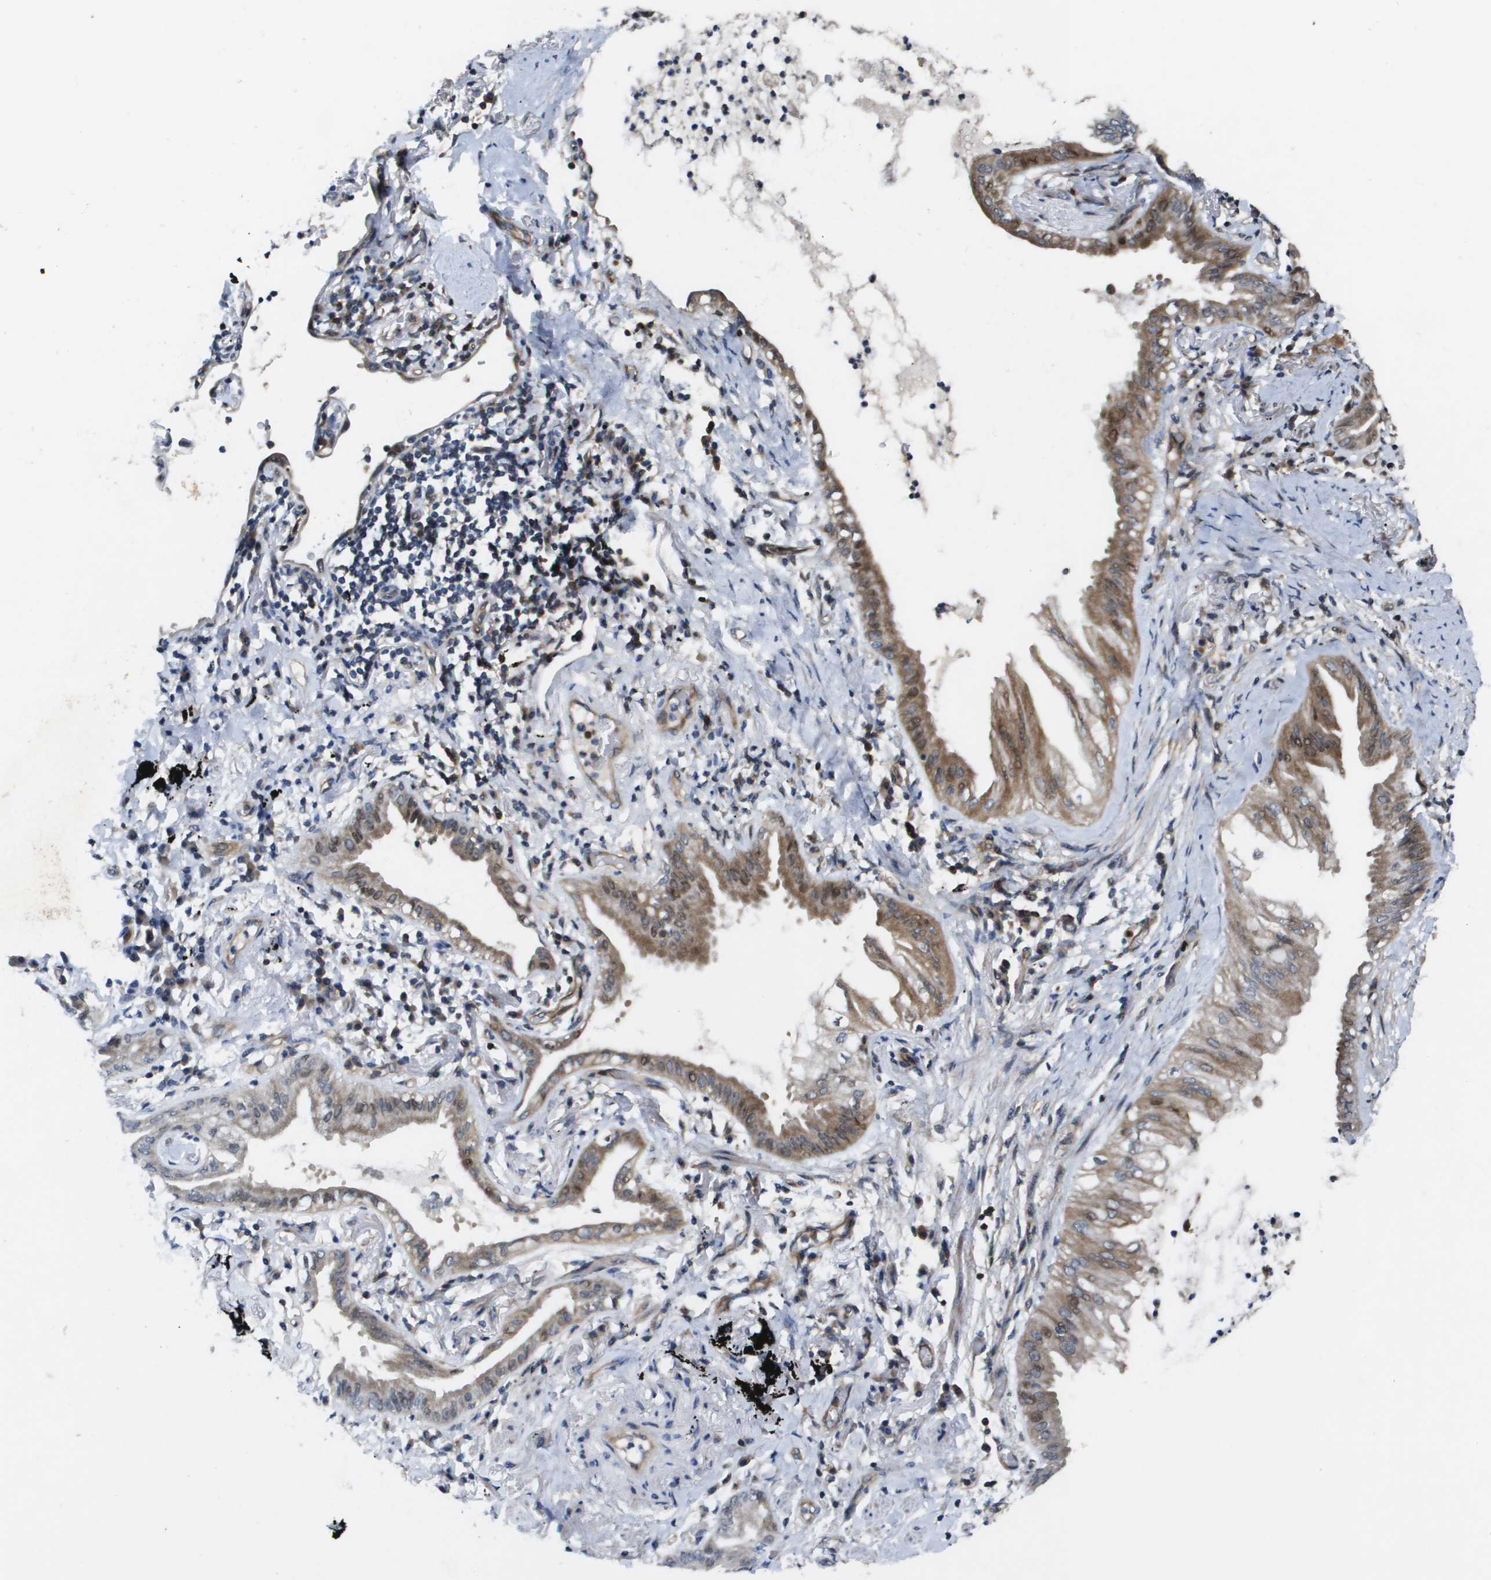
{"staining": {"intensity": "moderate", "quantity": ">75%", "location": "cytoplasmic/membranous"}, "tissue": "lung cancer", "cell_type": "Tumor cells", "image_type": "cancer", "snomed": [{"axis": "morphology", "description": "Normal tissue, NOS"}, {"axis": "morphology", "description": "Adenocarcinoma, NOS"}, {"axis": "topography", "description": "Bronchus"}, {"axis": "topography", "description": "Lung"}], "caption": "A high-resolution histopathology image shows immunohistochemistry (IHC) staining of adenocarcinoma (lung), which reveals moderate cytoplasmic/membranous expression in approximately >75% of tumor cells. Using DAB (3,3'-diaminobenzidine) (brown) and hematoxylin (blue) stains, captured at high magnification using brightfield microscopy.", "gene": "SCN4B", "patient": {"sex": "female", "age": 70}}